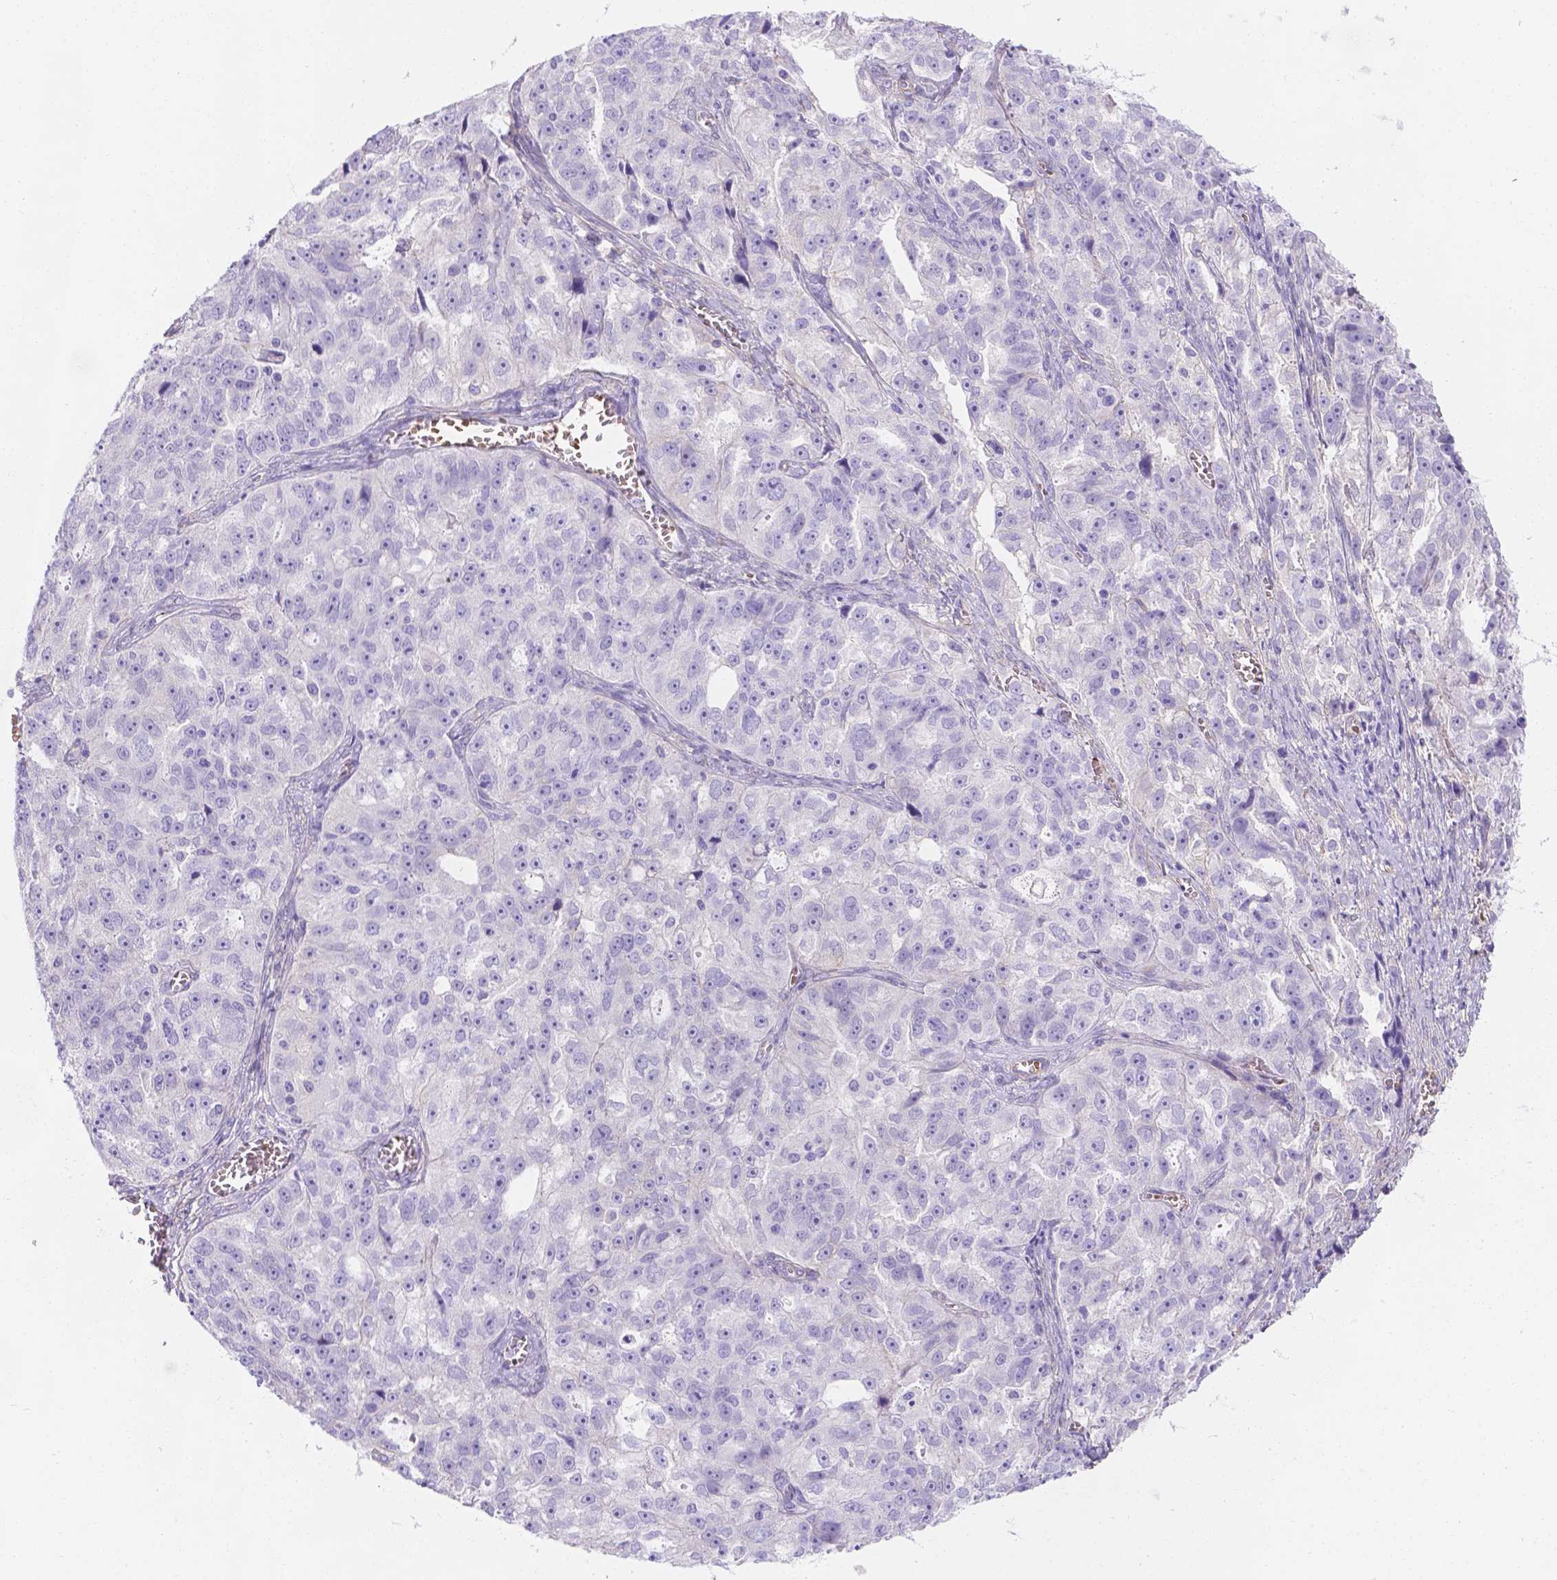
{"staining": {"intensity": "negative", "quantity": "none", "location": "none"}, "tissue": "ovarian cancer", "cell_type": "Tumor cells", "image_type": "cancer", "snomed": [{"axis": "morphology", "description": "Cystadenocarcinoma, serous, NOS"}, {"axis": "topography", "description": "Ovary"}], "caption": "Immunohistochemistry (IHC) of ovarian cancer exhibits no staining in tumor cells.", "gene": "SLC40A1", "patient": {"sex": "female", "age": 51}}